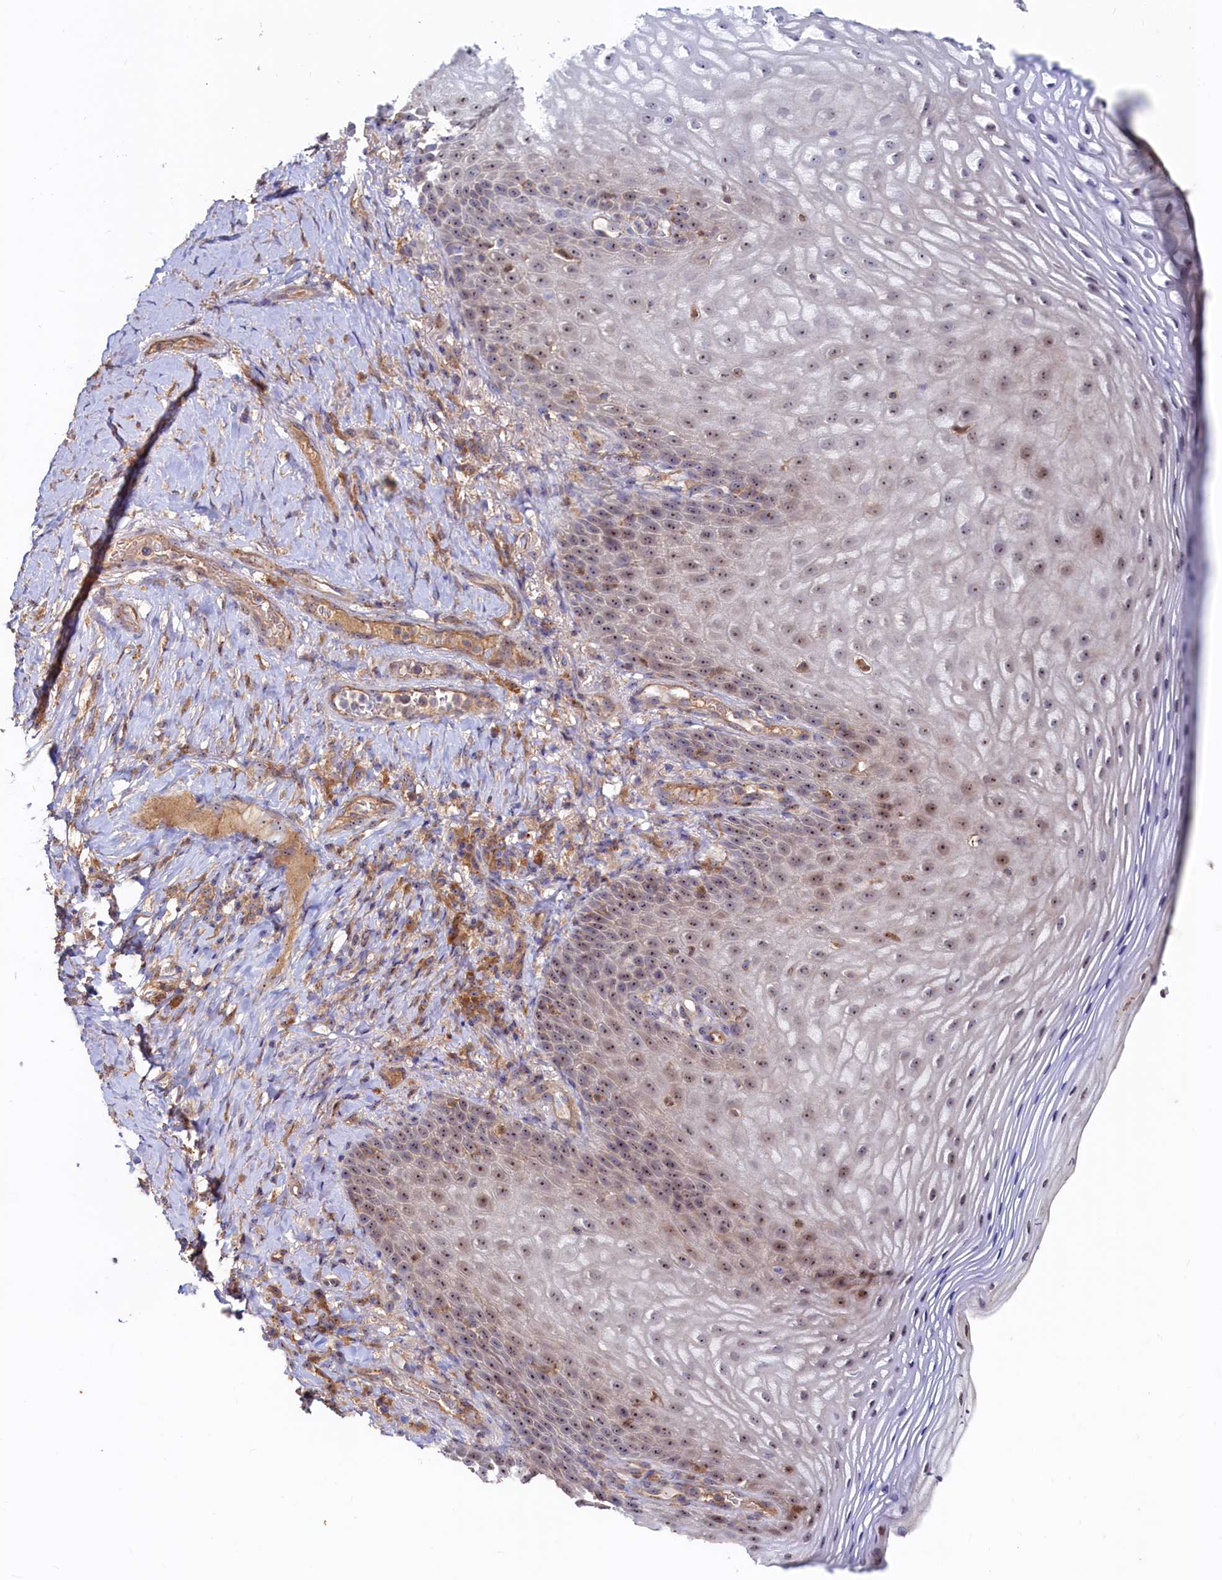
{"staining": {"intensity": "moderate", "quantity": "25%-75%", "location": "nuclear"}, "tissue": "vagina", "cell_type": "Squamous epithelial cells", "image_type": "normal", "snomed": [{"axis": "morphology", "description": "Normal tissue, NOS"}, {"axis": "topography", "description": "Vagina"}], "caption": "IHC staining of normal vagina, which shows medium levels of moderate nuclear expression in about 25%-75% of squamous epithelial cells indicating moderate nuclear protein staining. The staining was performed using DAB (brown) for protein detection and nuclei were counterstained in hematoxylin (blue).", "gene": "RGS7BP", "patient": {"sex": "female", "age": 60}}